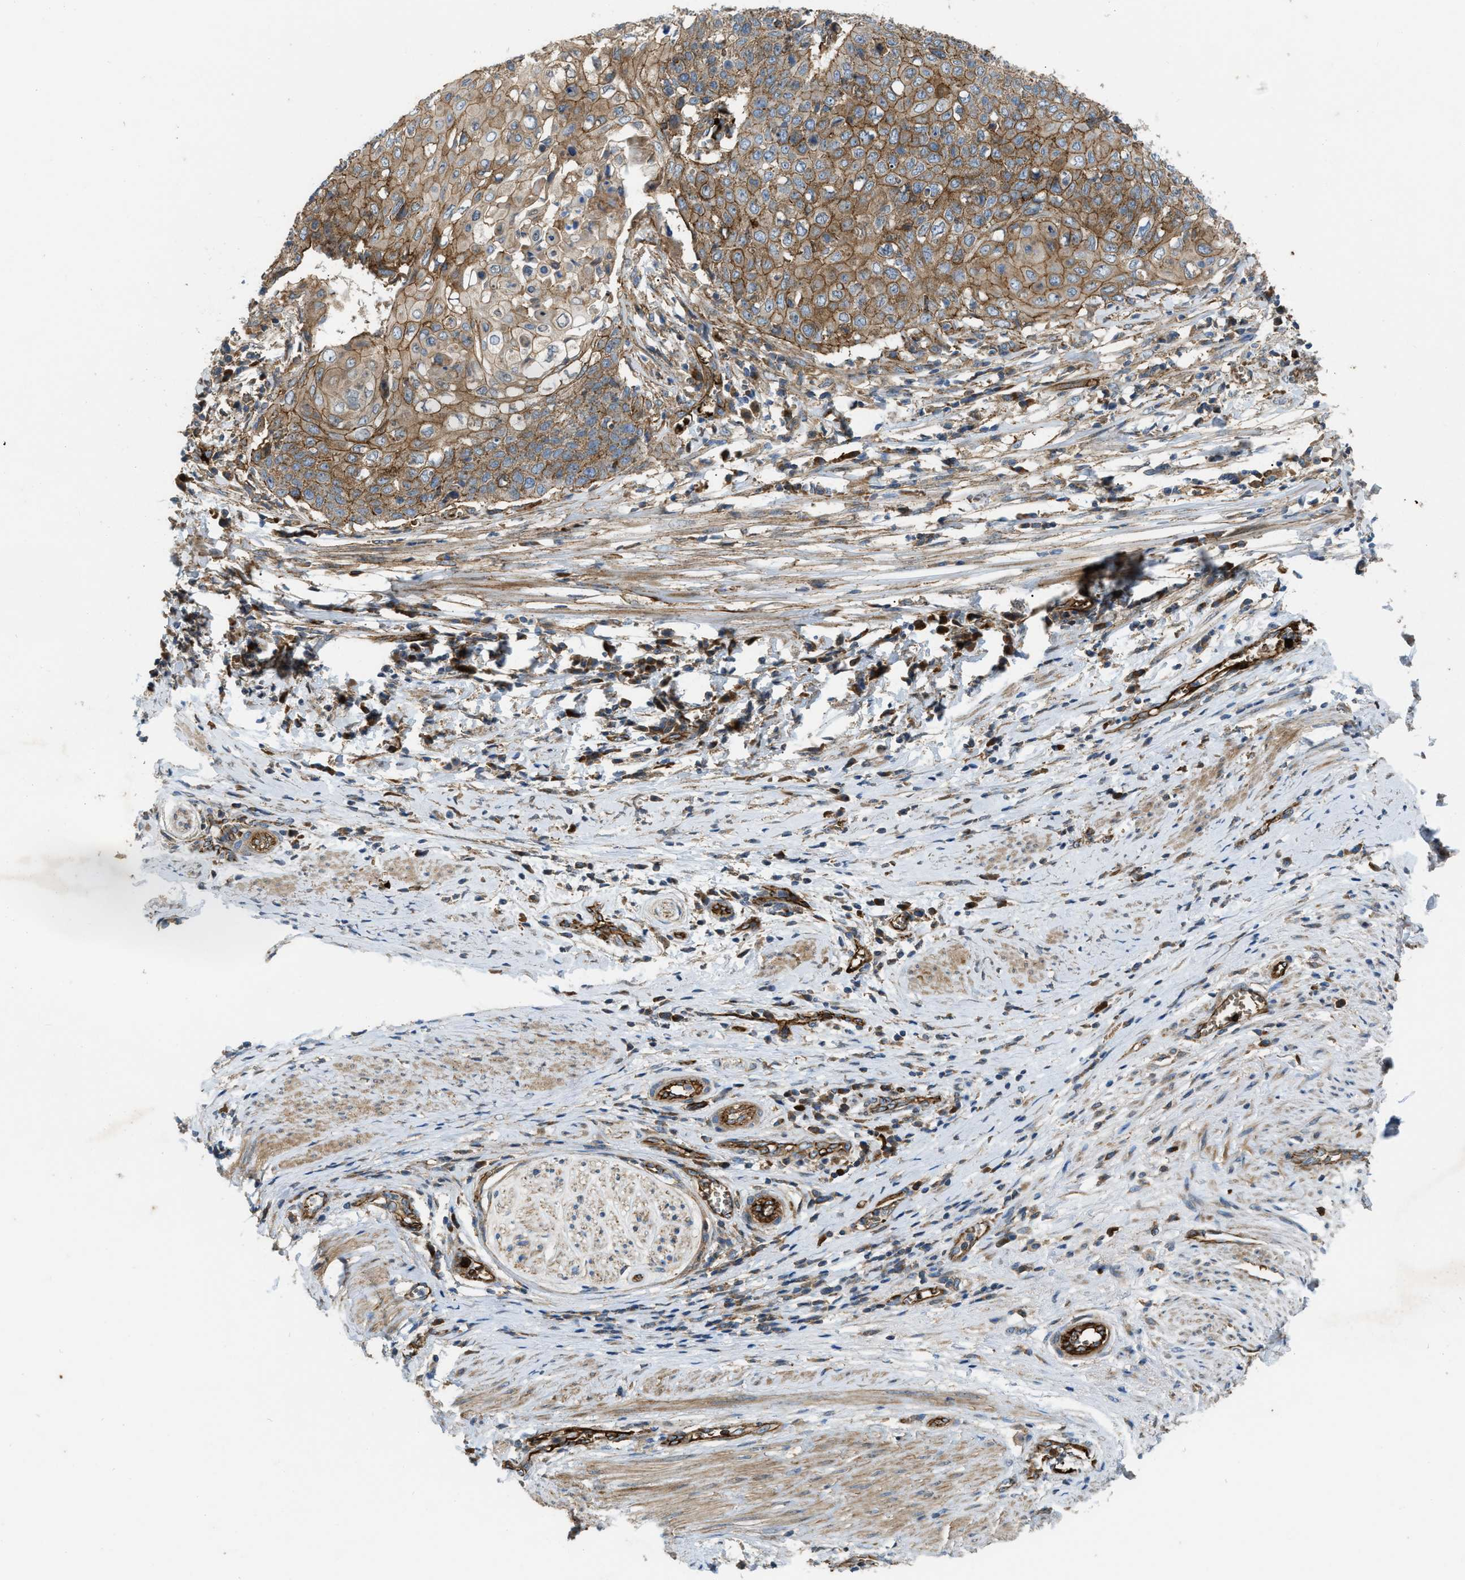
{"staining": {"intensity": "moderate", "quantity": ">75%", "location": "cytoplasmic/membranous"}, "tissue": "cervical cancer", "cell_type": "Tumor cells", "image_type": "cancer", "snomed": [{"axis": "morphology", "description": "Squamous cell carcinoma, NOS"}, {"axis": "topography", "description": "Cervix"}], "caption": "This is an image of immunohistochemistry (IHC) staining of cervical cancer (squamous cell carcinoma), which shows moderate positivity in the cytoplasmic/membranous of tumor cells.", "gene": "ERC1", "patient": {"sex": "female", "age": 39}}